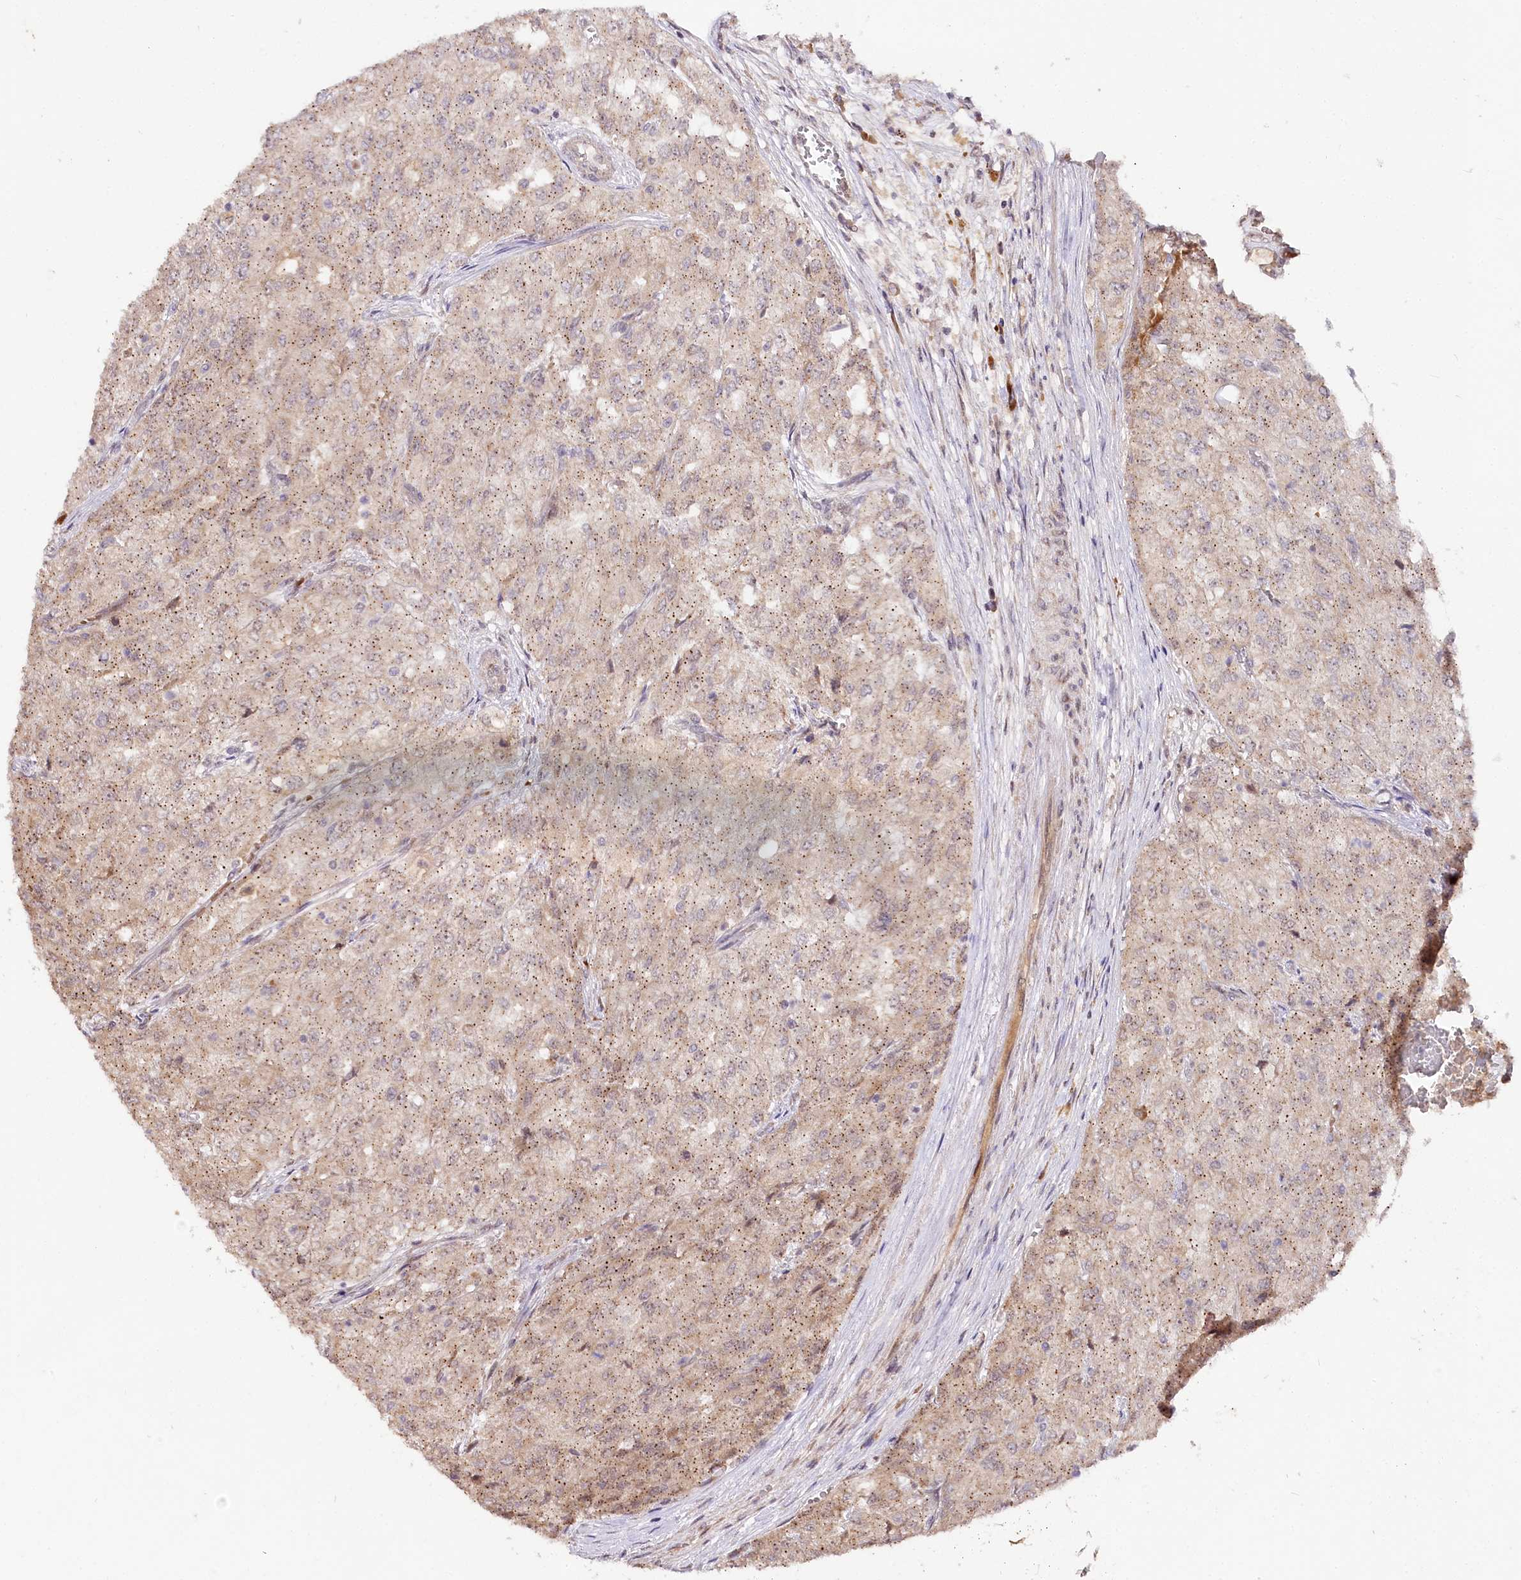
{"staining": {"intensity": "moderate", "quantity": ">75%", "location": "cytoplasmic/membranous"}, "tissue": "renal cancer", "cell_type": "Tumor cells", "image_type": "cancer", "snomed": [{"axis": "morphology", "description": "Adenocarcinoma, NOS"}, {"axis": "topography", "description": "Kidney"}], "caption": "Tumor cells demonstrate medium levels of moderate cytoplasmic/membranous staining in about >75% of cells in renal cancer (adenocarcinoma). The staining was performed using DAB (3,3'-diaminobenzidine) to visualize the protein expression in brown, while the nuclei were stained in blue with hematoxylin (Magnification: 20x).", "gene": "DMP1", "patient": {"sex": "female", "age": 54}}